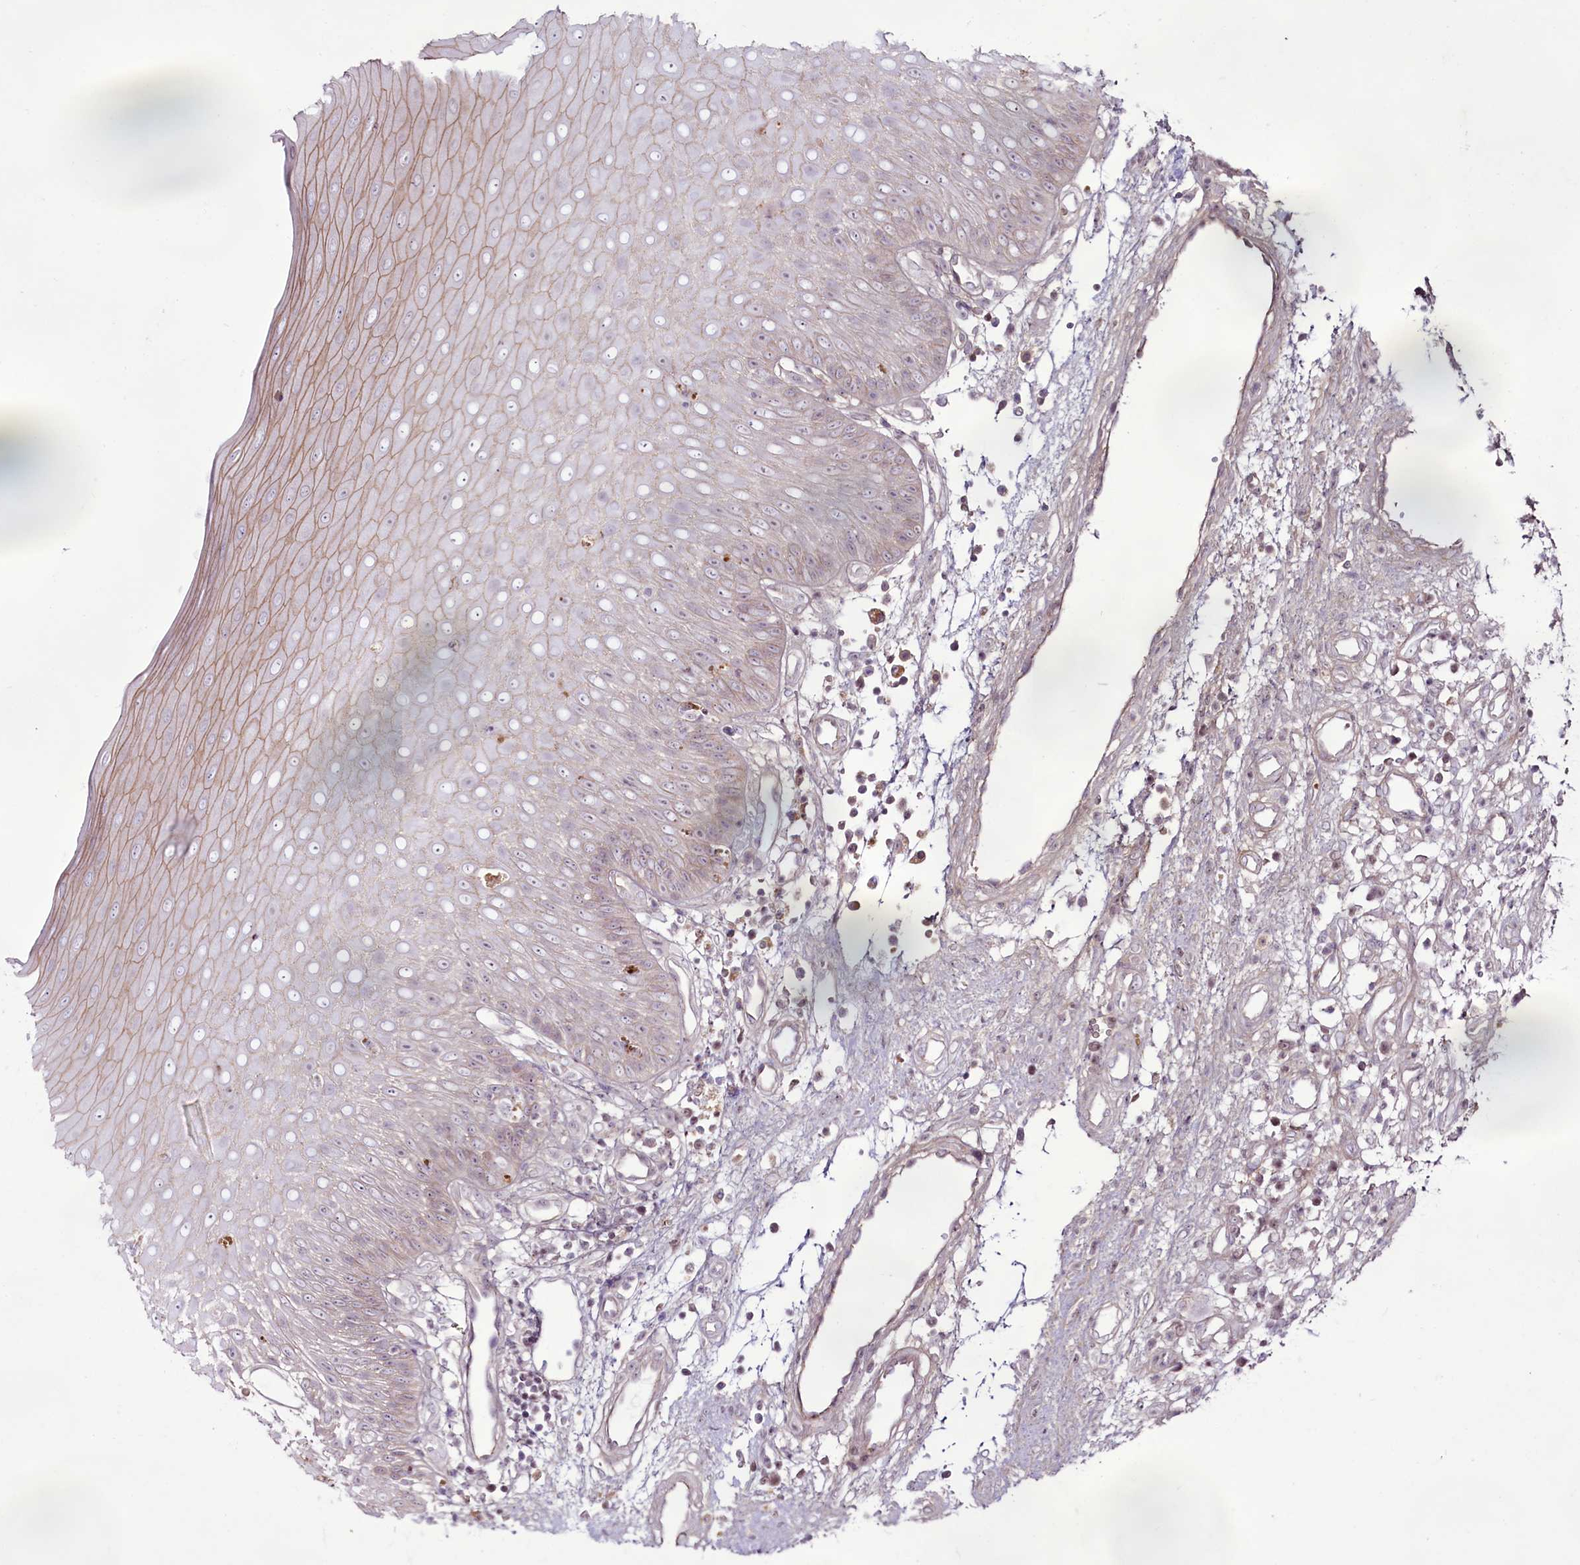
{"staining": {"intensity": "weak", "quantity": "<25%", "location": "cytoplasmic/membranous"}, "tissue": "oral mucosa", "cell_type": "Squamous epithelial cells", "image_type": "normal", "snomed": [{"axis": "morphology", "description": "Normal tissue, NOS"}, {"axis": "topography", "description": "Oral tissue"}], "caption": "Oral mucosa stained for a protein using immunohistochemistry (IHC) displays no expression squamous epithelial cells.", "gene": "RSBN1", "patient": {"sex": "female", "age": 13}}